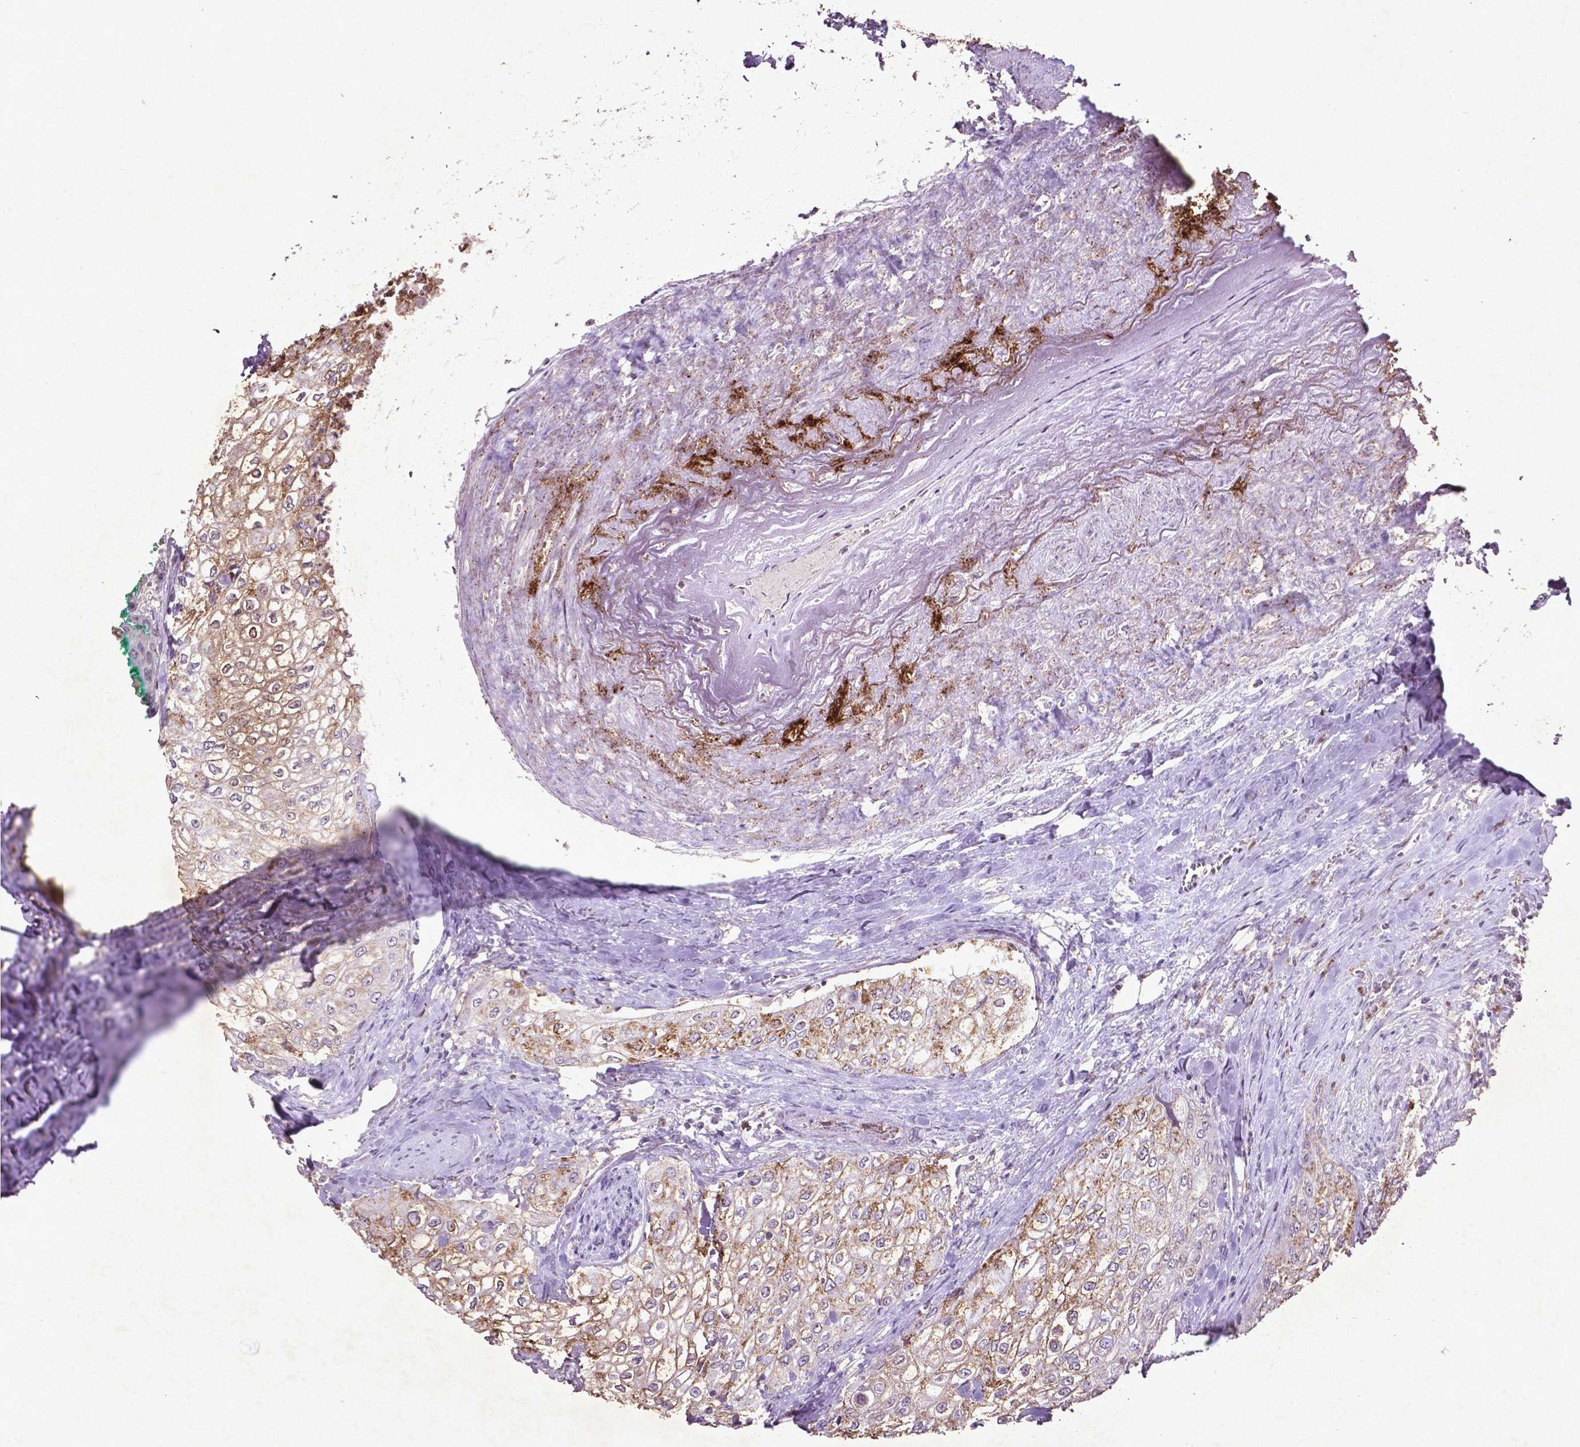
{"staining": {"intensity": "weak", "quantity": "25%-75%", "location": "cytoplasmic/membranous"}, "tissue": "urothelial cancer", "cell_type": "Tumor cells", "image_type": "cancer", "snomed": [{"axis": "morphology", "description": "Urothelial carcinoma, High grade"}, {"axis": "topography", "description": "Urinary bladder"}], "caption": "Protein expression by IHC shows weak cytoplasmic/membranous expression in approximately 25%-75% of tumor cells in urothelial cancer.", "gene": "MTOR", "patient": {"sex": "male", "age": 62}}